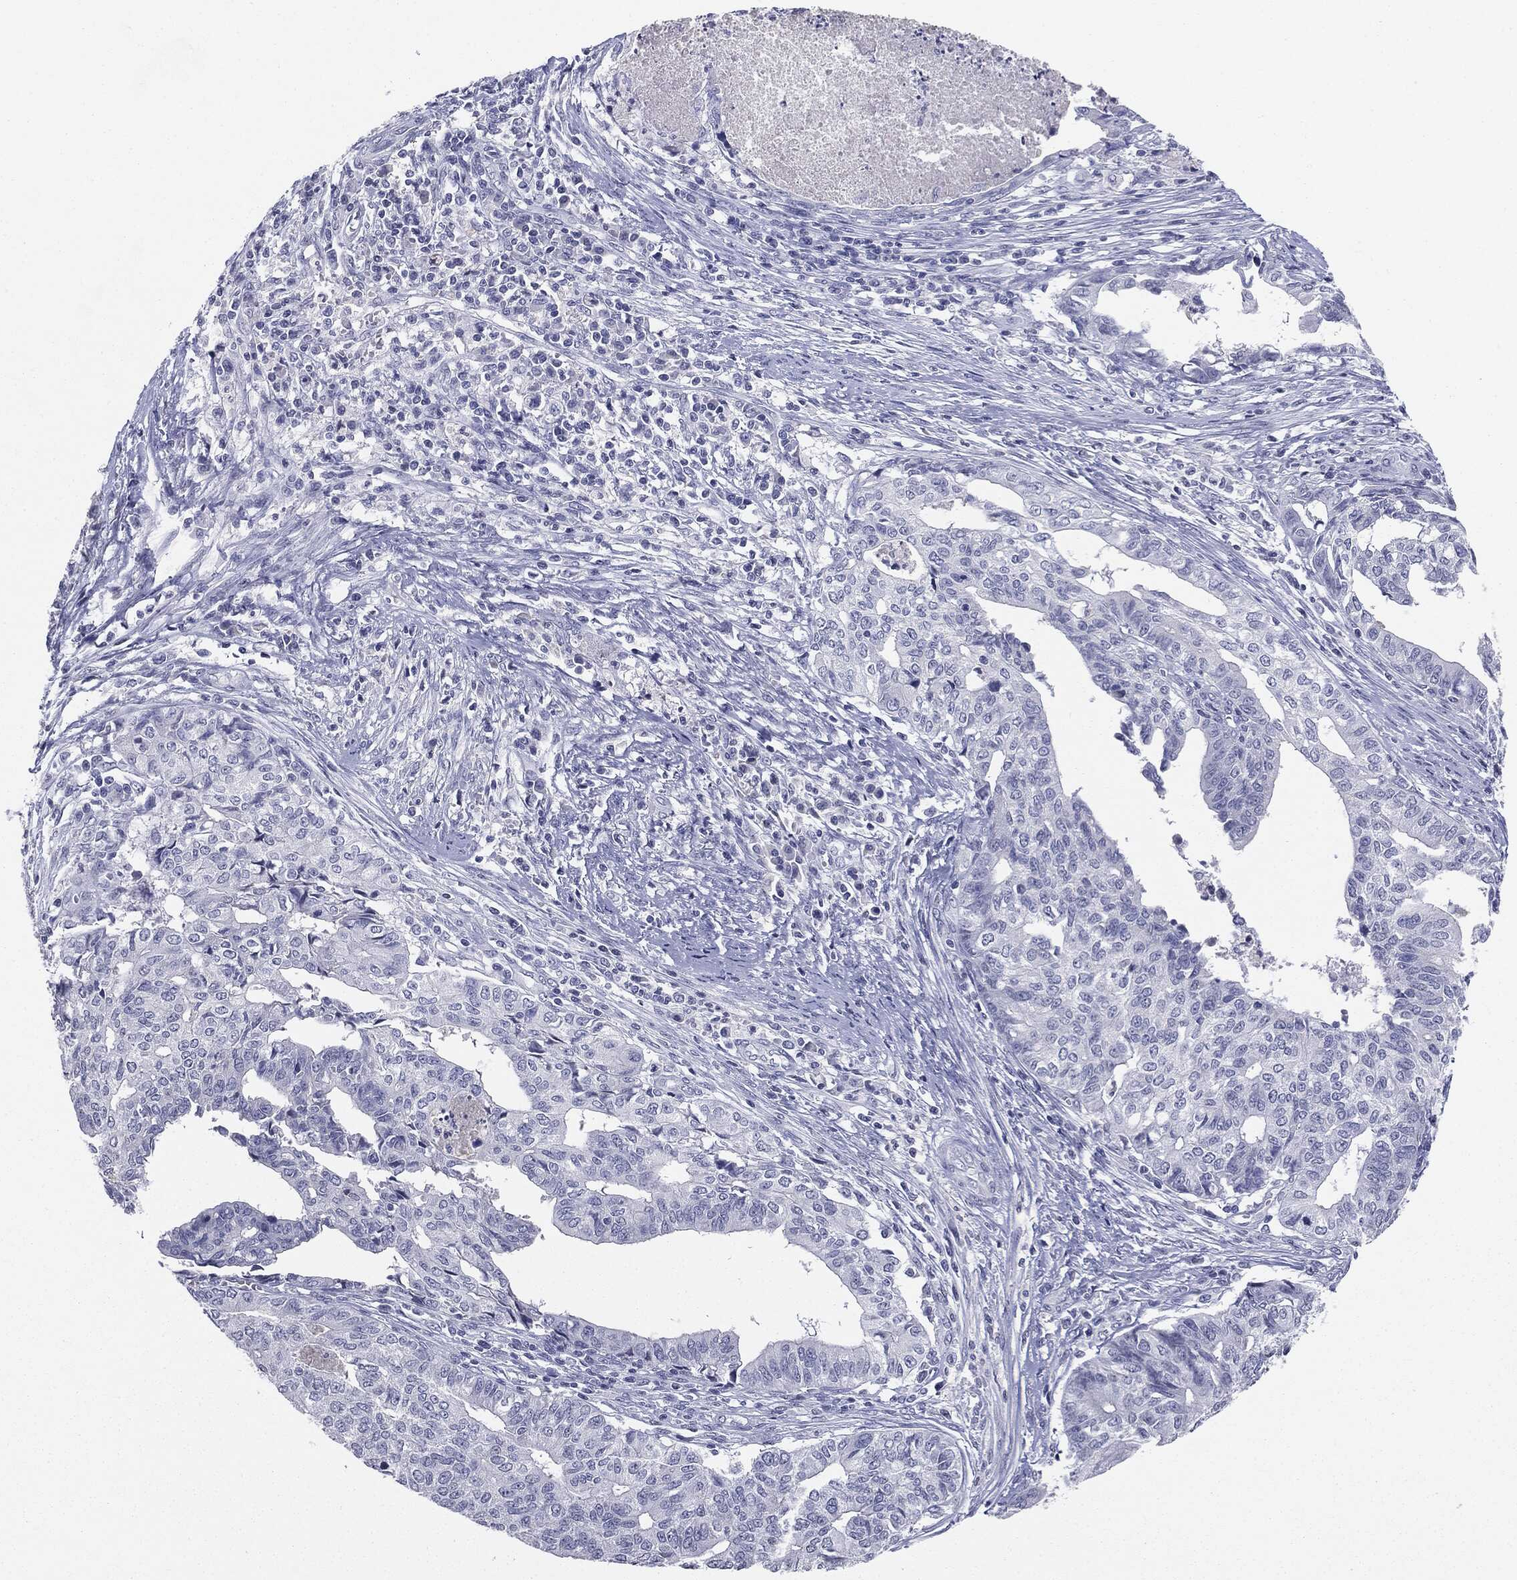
{"staining": {"intensity": "negative", "quantity": "none", "location": "none"}, "tissue": "endometrial cancer", "cell_type": "Tumor cells", "image_type": "cancer", "snomed": [{"axis": "morphology", "description": "Adenocarcinoma, NOS"}, {"axis": "topography", "description": "Endometrium"}], "caption": "Micrograph shows no protein positivity in tumor cells of endometrial adenocarcinoma tissue. Nuclei are stained in blue.", "gene": "SERPINB4", "patient": {"sex": "female", "age": 65}}